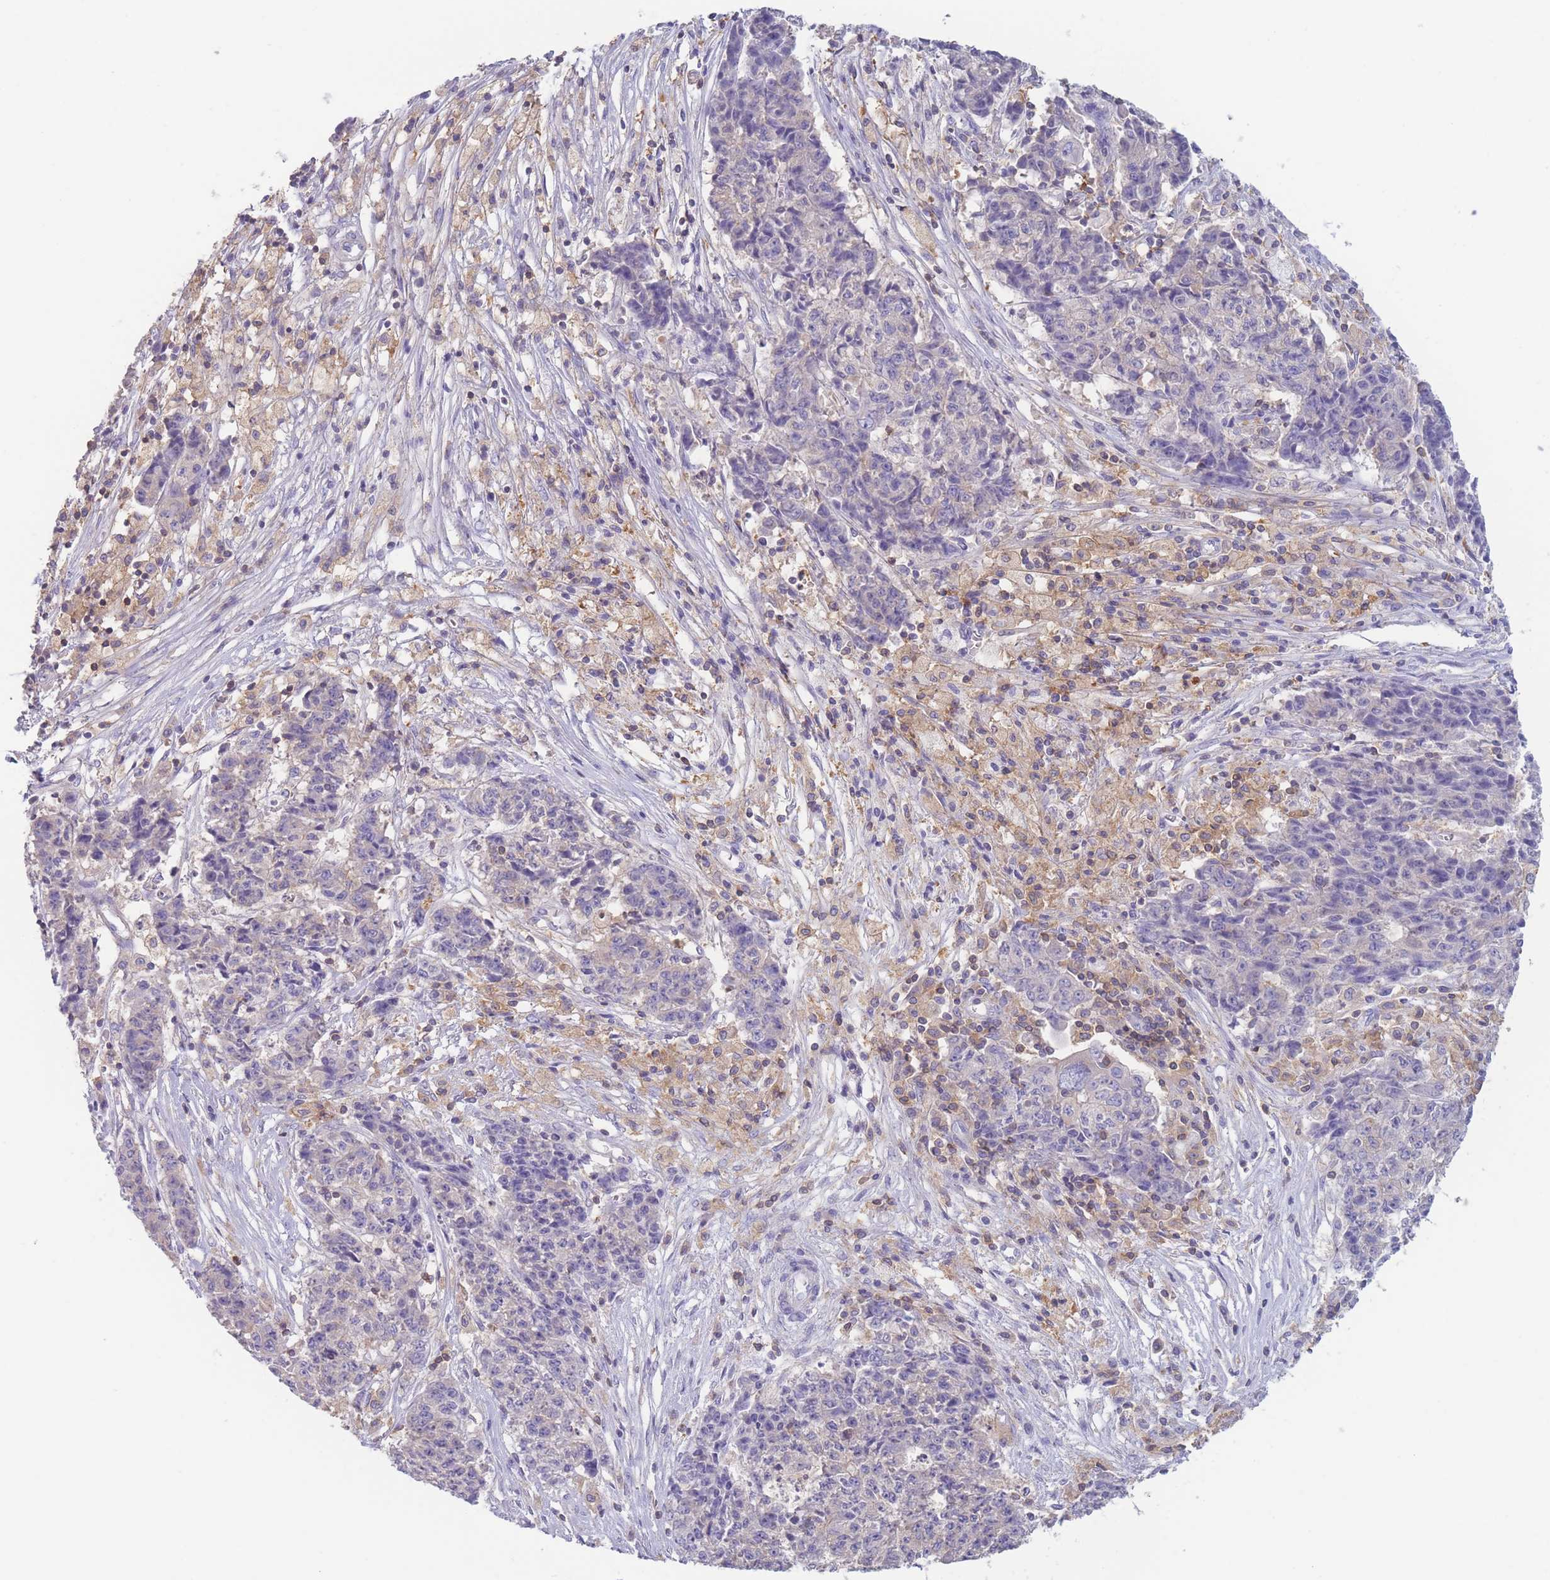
{"staining": {"intensity": "negative", "quantity": "none", "location": "none"}, "tissue": "ovarian cancer", "cell_type": "Tumor cells", "image_type": "cancer", "snomed": [{"axis": "morphology", "description": "Carcinoma, endometroid"}, {"axis": "topography", "description": "Ovary"}], "caption": "High magnification brightfield microscopy of ovarian cancer (endometroid carcinoma) stained with DAB (brown) and counterstained with hematoxylin (blue): tumor cells show no significant expression.", "gene": "ST3GAL4", "patient": {"sex": "female", "age": 42}}